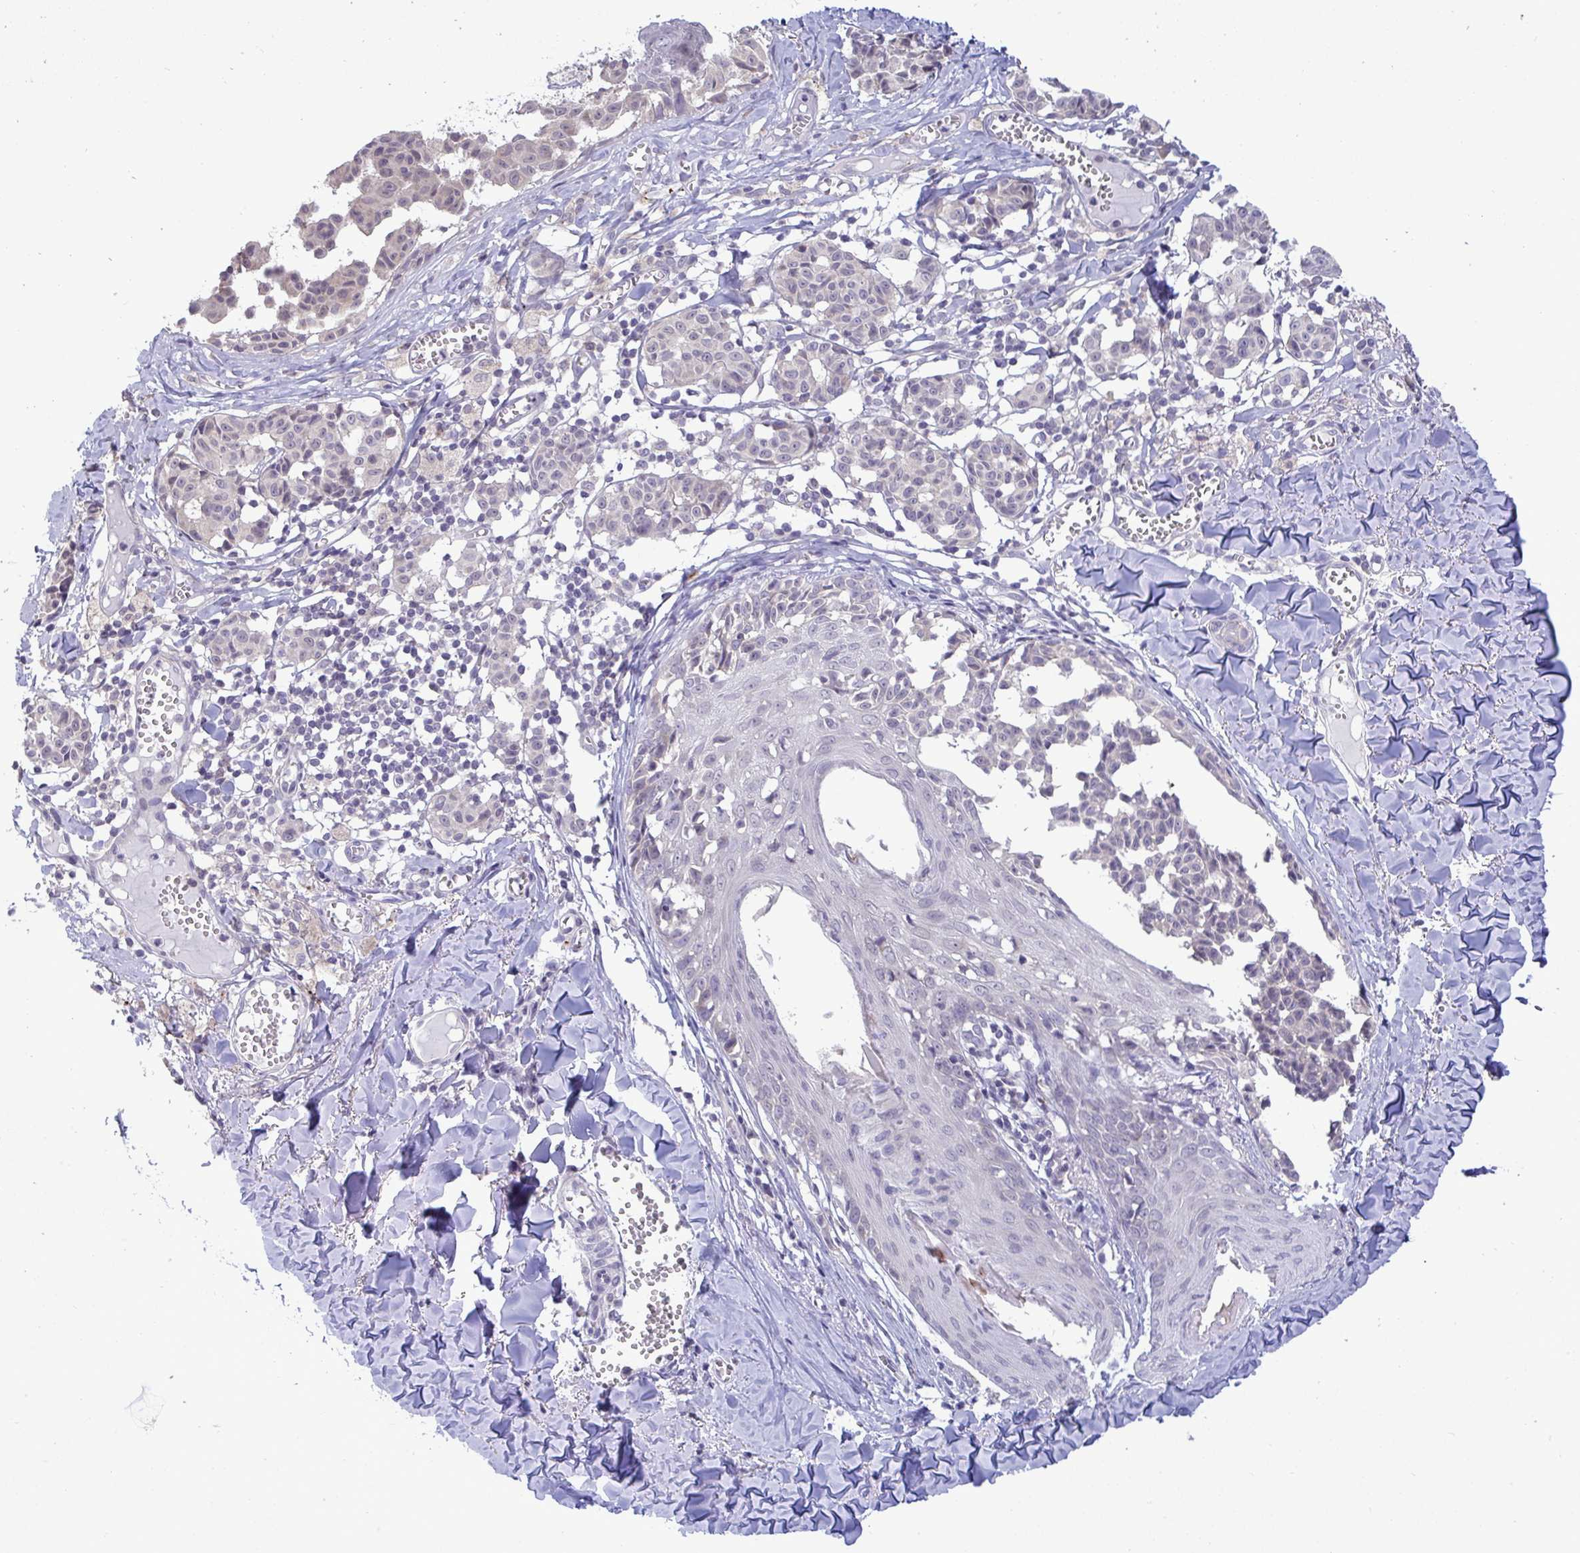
{"staining": {"intensity": "negative", "quantity": "none", "location": "none"}, "tissue": "melanoma", "cell_type": "Tumor cells", "image_type": "cancer", "snomed": [{"axis": "morphology", "description": "Malignant melanoma, NOS"}, {"axis": "topography", "description": "Skin"}], "caption": "This is an IHC image of melanoma. There is no positivity in tumor cells.", "gene": "TMEM41A", "patient": {"sex": "female", "age": 43}}